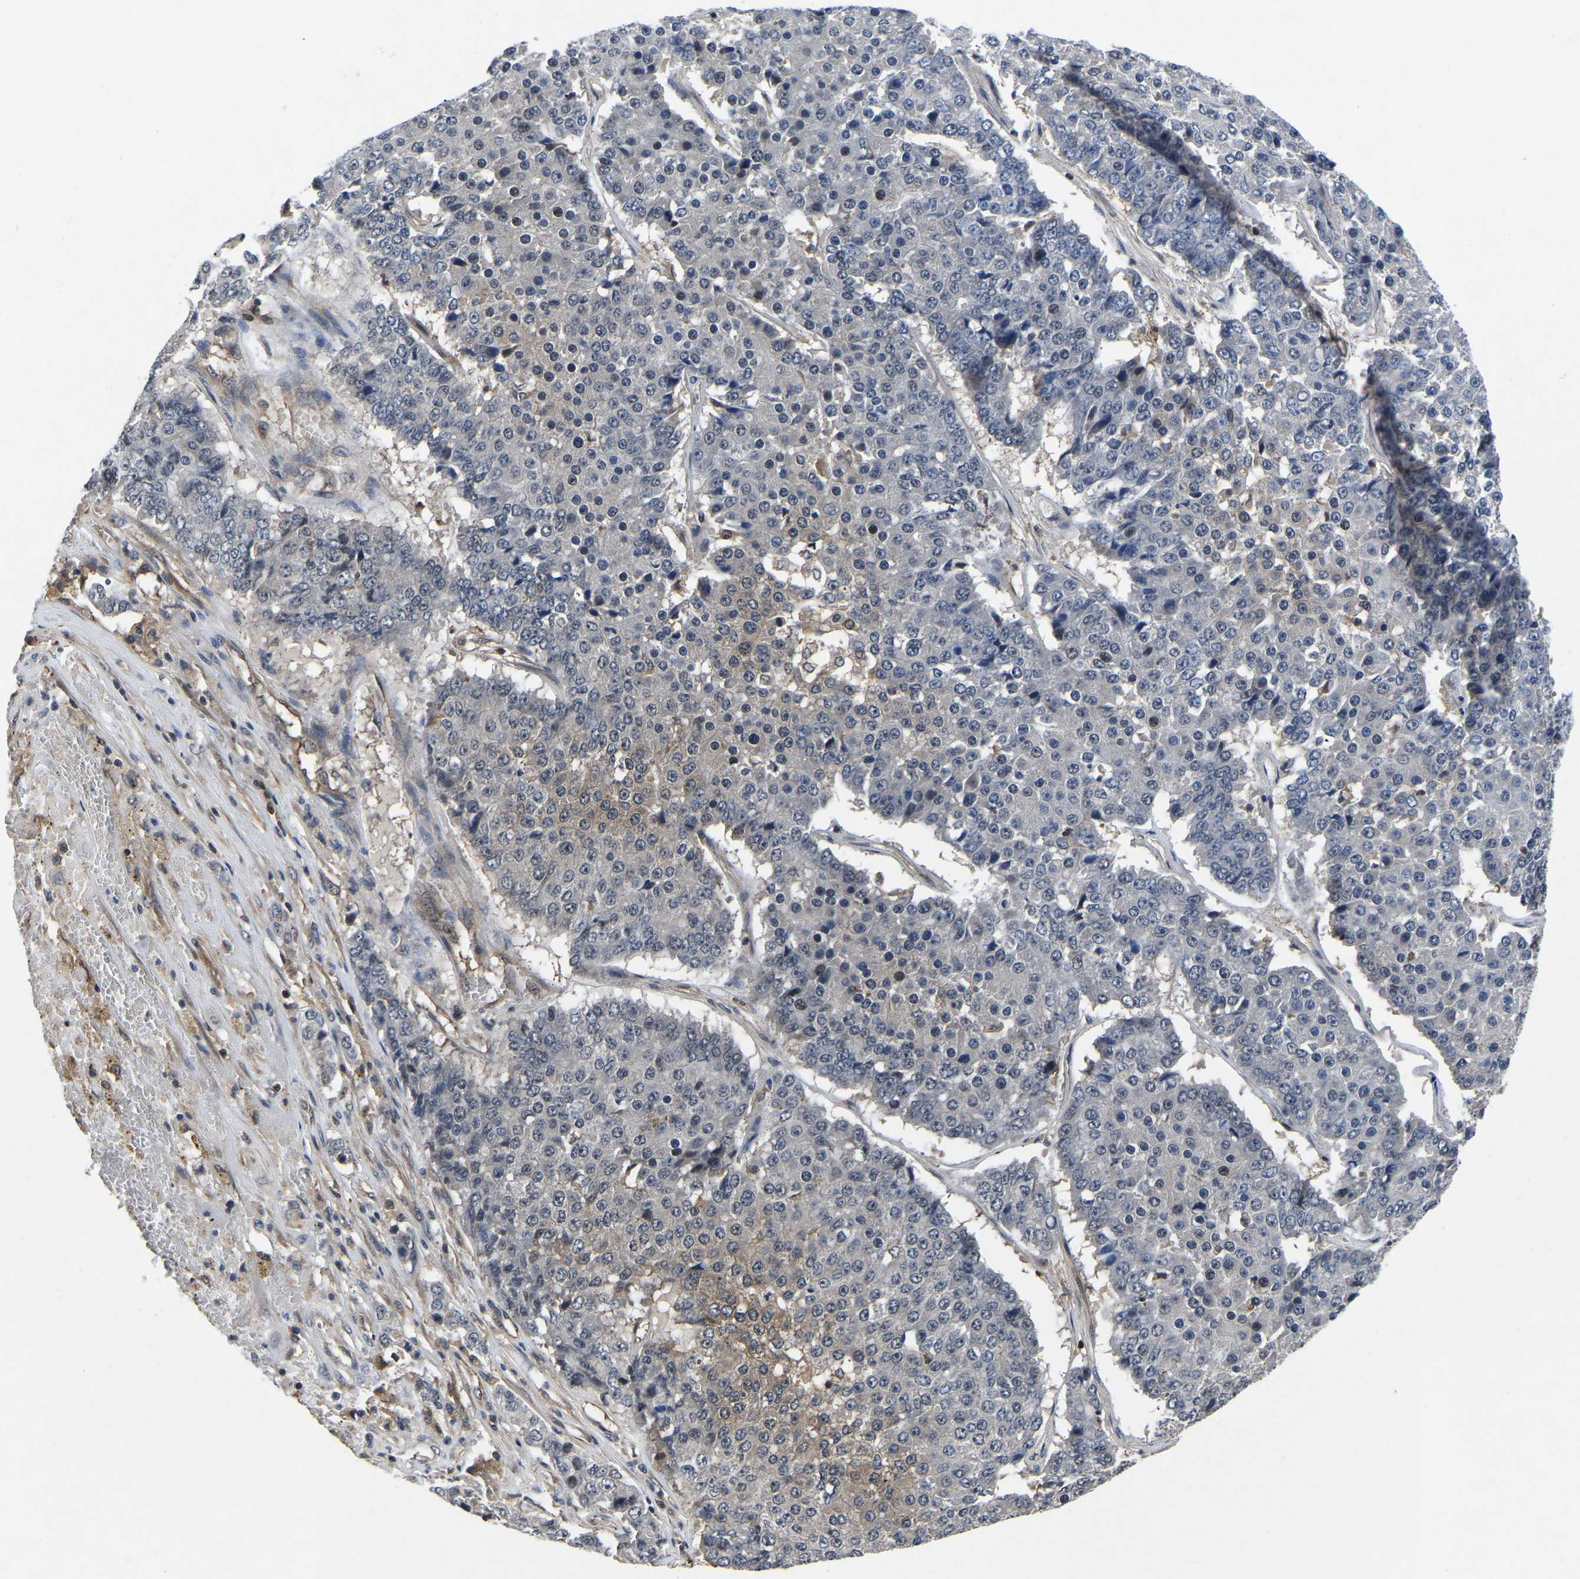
{"staining": {"intensity": "moderate", "quantity": "<25%", "location": "cytoplasmic/membranous"}, "tissue": "pancreatic cancer", "cell_type": "Tumor cells", "image_type": "cancer", "snomed": [{"axis": "morphology", "description": "Adenocarcinoma, NOS"}, {"axis": "topography", "description": "Pancreas"}], "caption": "This image shows pancreatic cancer (adenocarcinoma) stained with IHC to label a protein in brown. The cytoplasmic/membranous of tumor cells show moderate positivity for the protein. Nuclei are counter-stained blue.", "gene": "FGD5", "patient": {"sex": "male", "age": 50}}